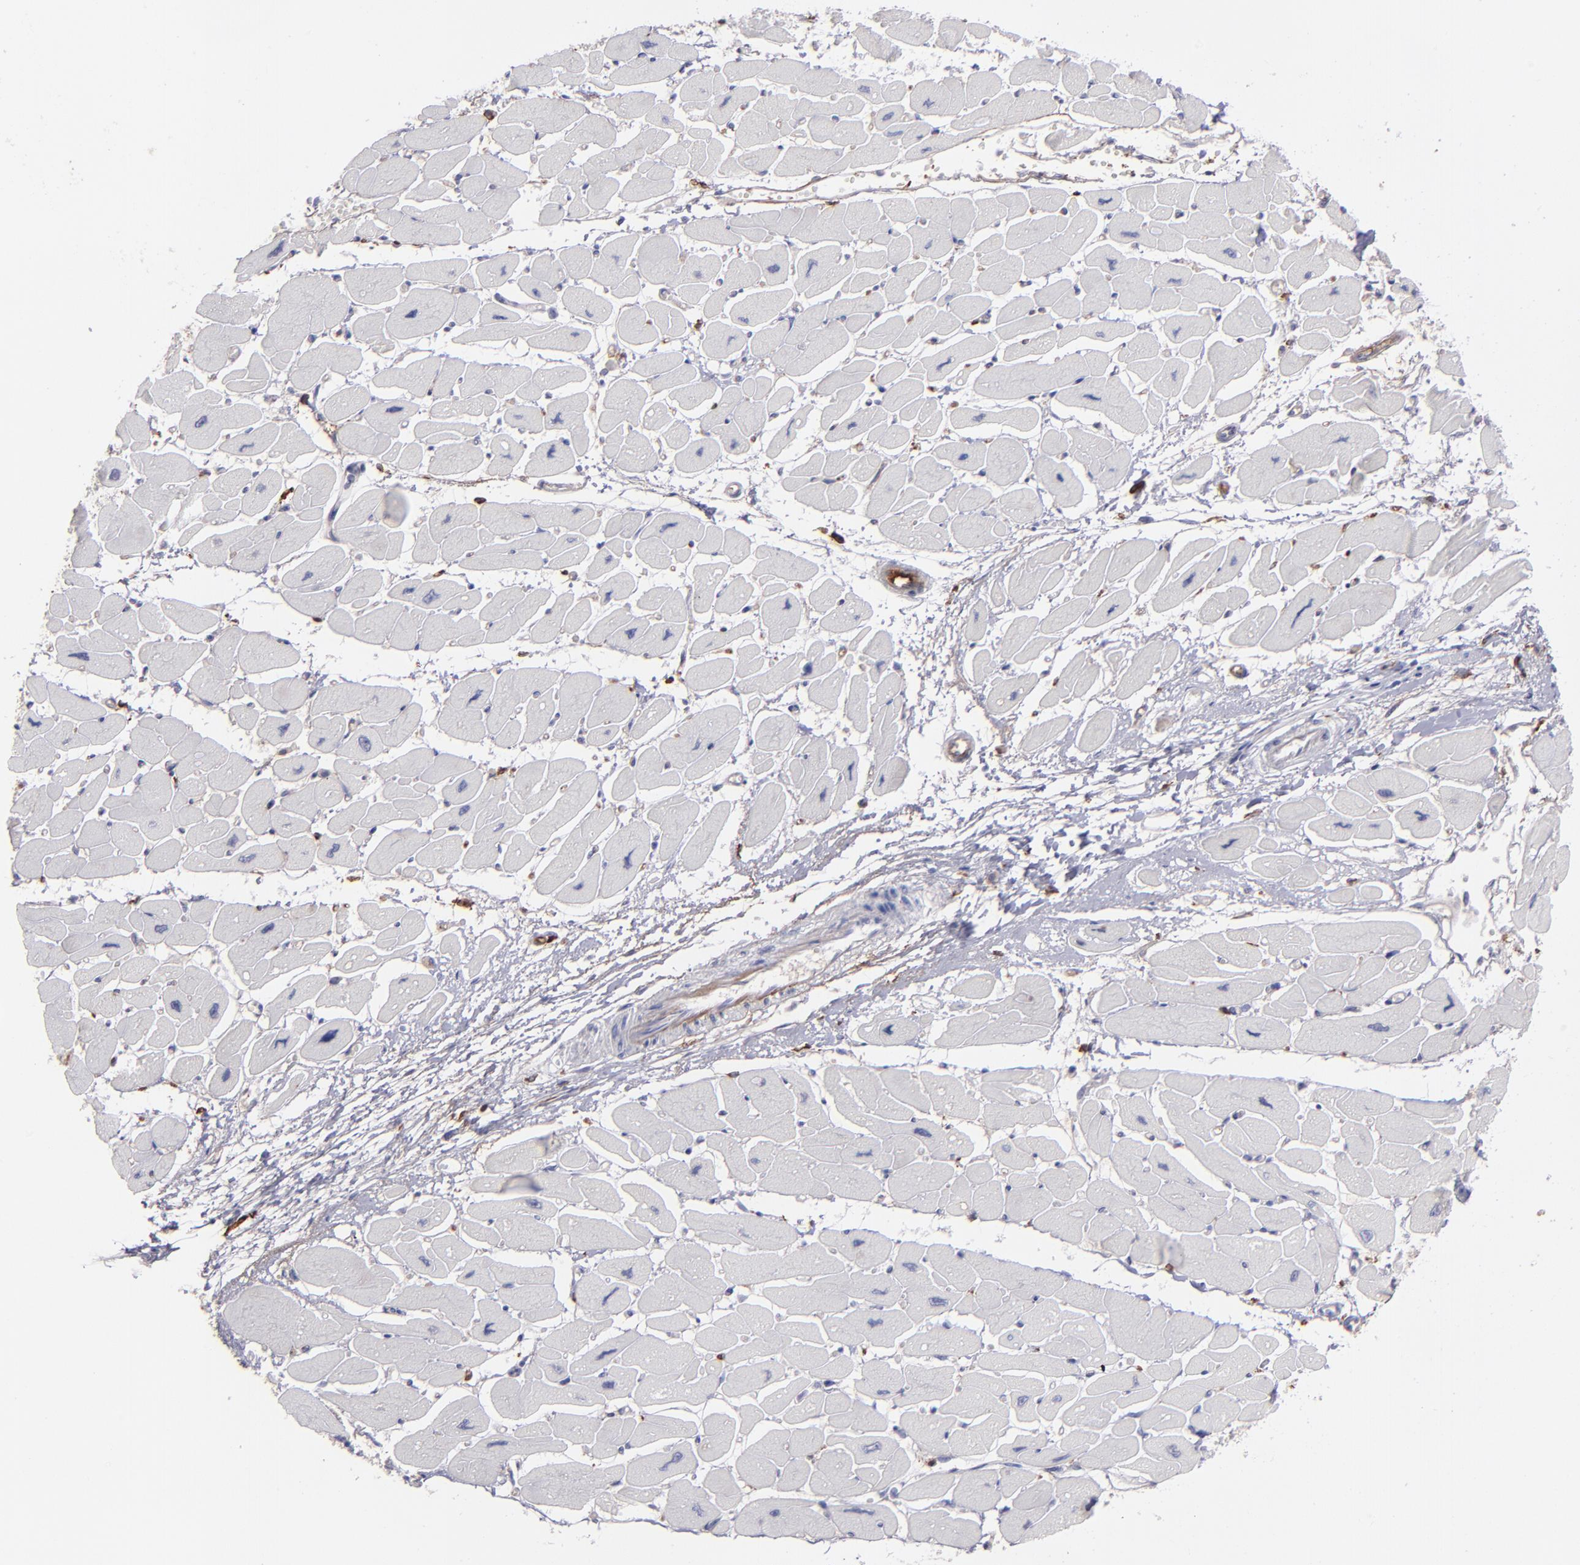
{"staining": {"intensity": "weak", "quantity": "<25%", "location": "cytoplasmic/membranous"}, "tissue": "heart muscle", "cell_type": "Cardiomyocytes", "image_type": "normal", "snomed": [{"axis": "morphology", "description": "Normal tissue, NOS"}, {"axis": "topography", "description": "Heart"}], "caption": "Cardiomyocytes show no significant protein positivity in benign heart muscle.", "gene": "C1QA", "patient": {"sex": "female", "age": 54}}